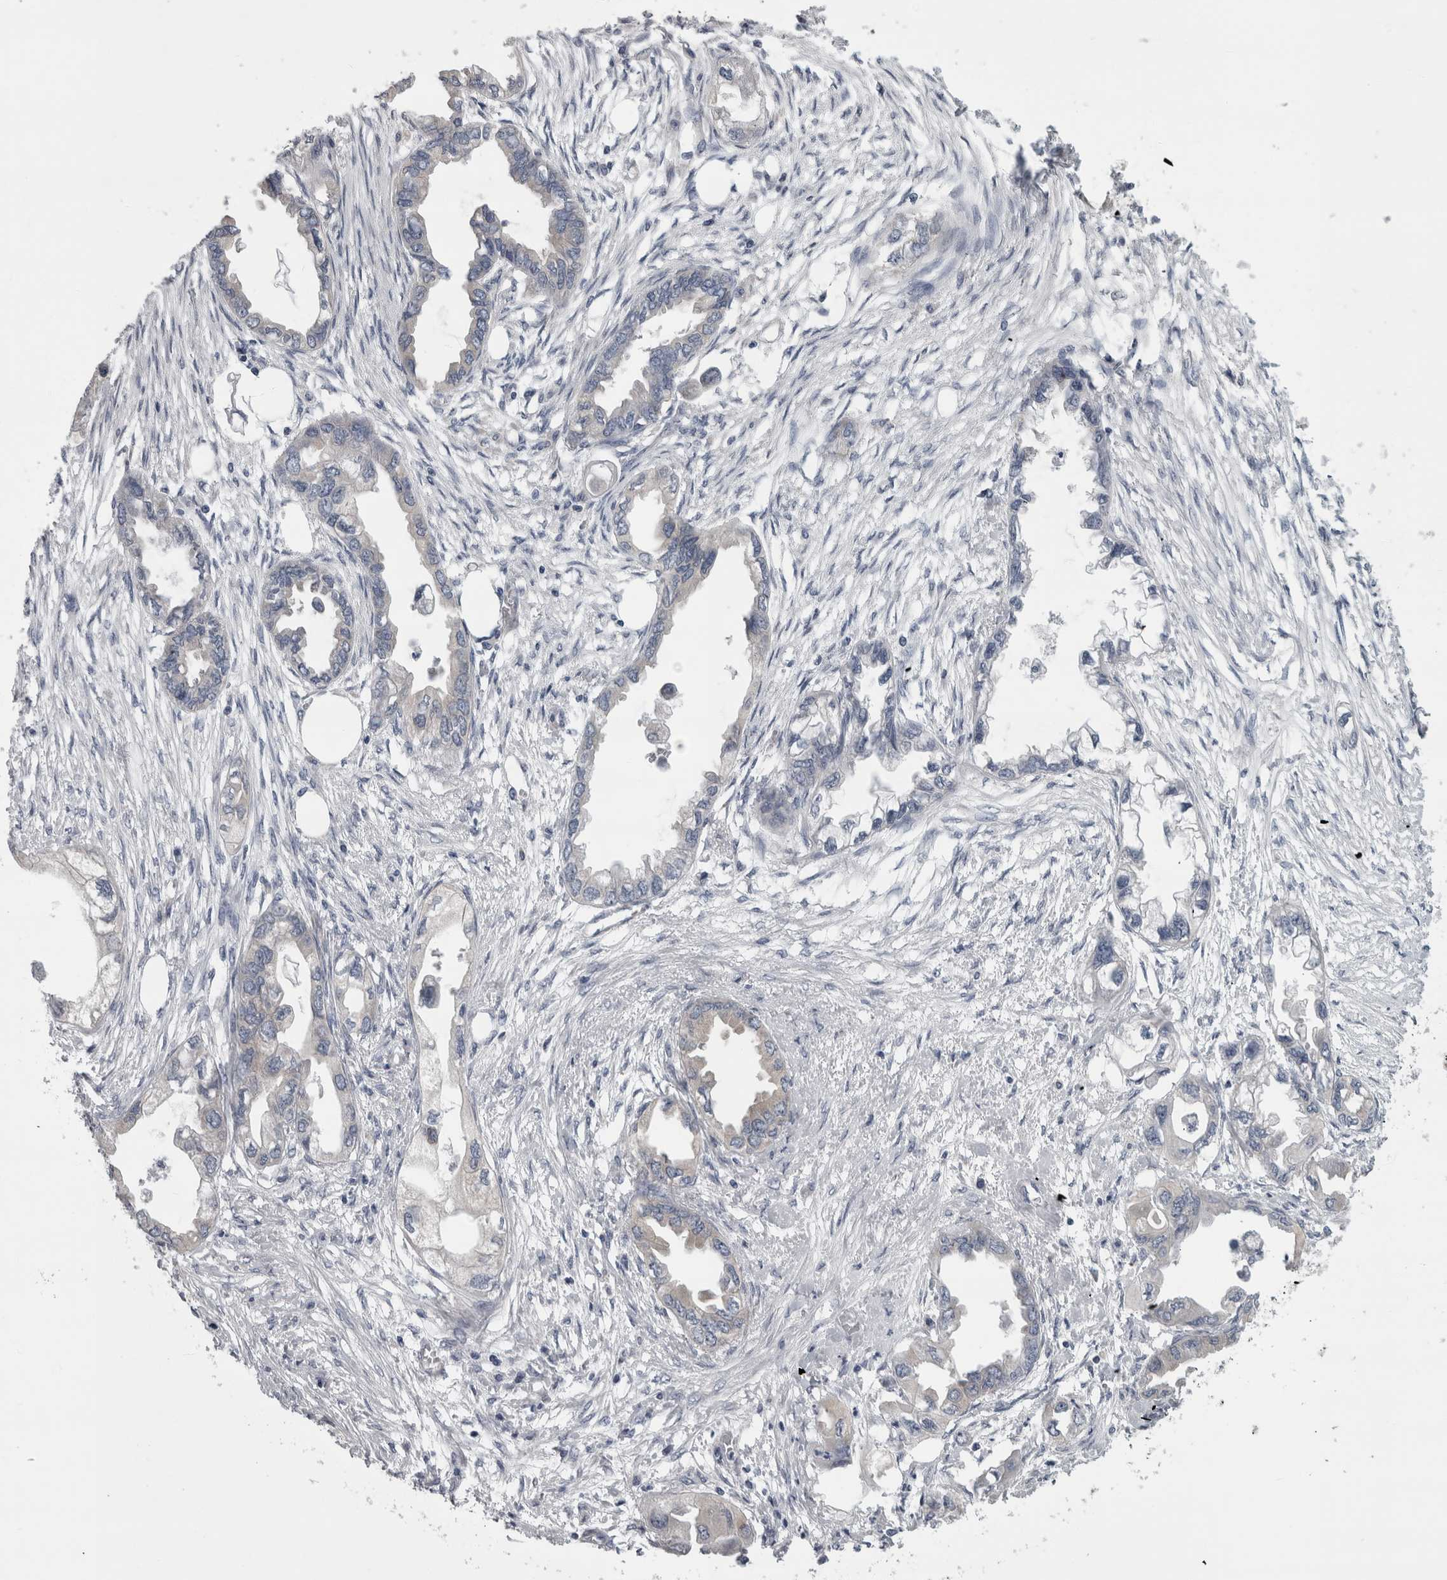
{"staining": {"intensity": "negative", "quantity": "none", "location": "none"}, "tissue": "endometrial cancer", "cell_type": "Tumor cells", "image_type": "cancer", "snomed": [{"axis": "morphology", "description": "Adenocarcinoma, NOS"}, {"axis": "morphology", "description": "Adenocarcinoma, metastatic, NOS"}, {"axis": "topography", "description": "Adipose tissue"}, {"axis": "topography", "description": "Endometrium"}], "caption": "Tumor cells are negative for protein expression in human endometrial cancer.", "gene": "PRRC2C", "patient": {"sex": "female", "age": 67}}